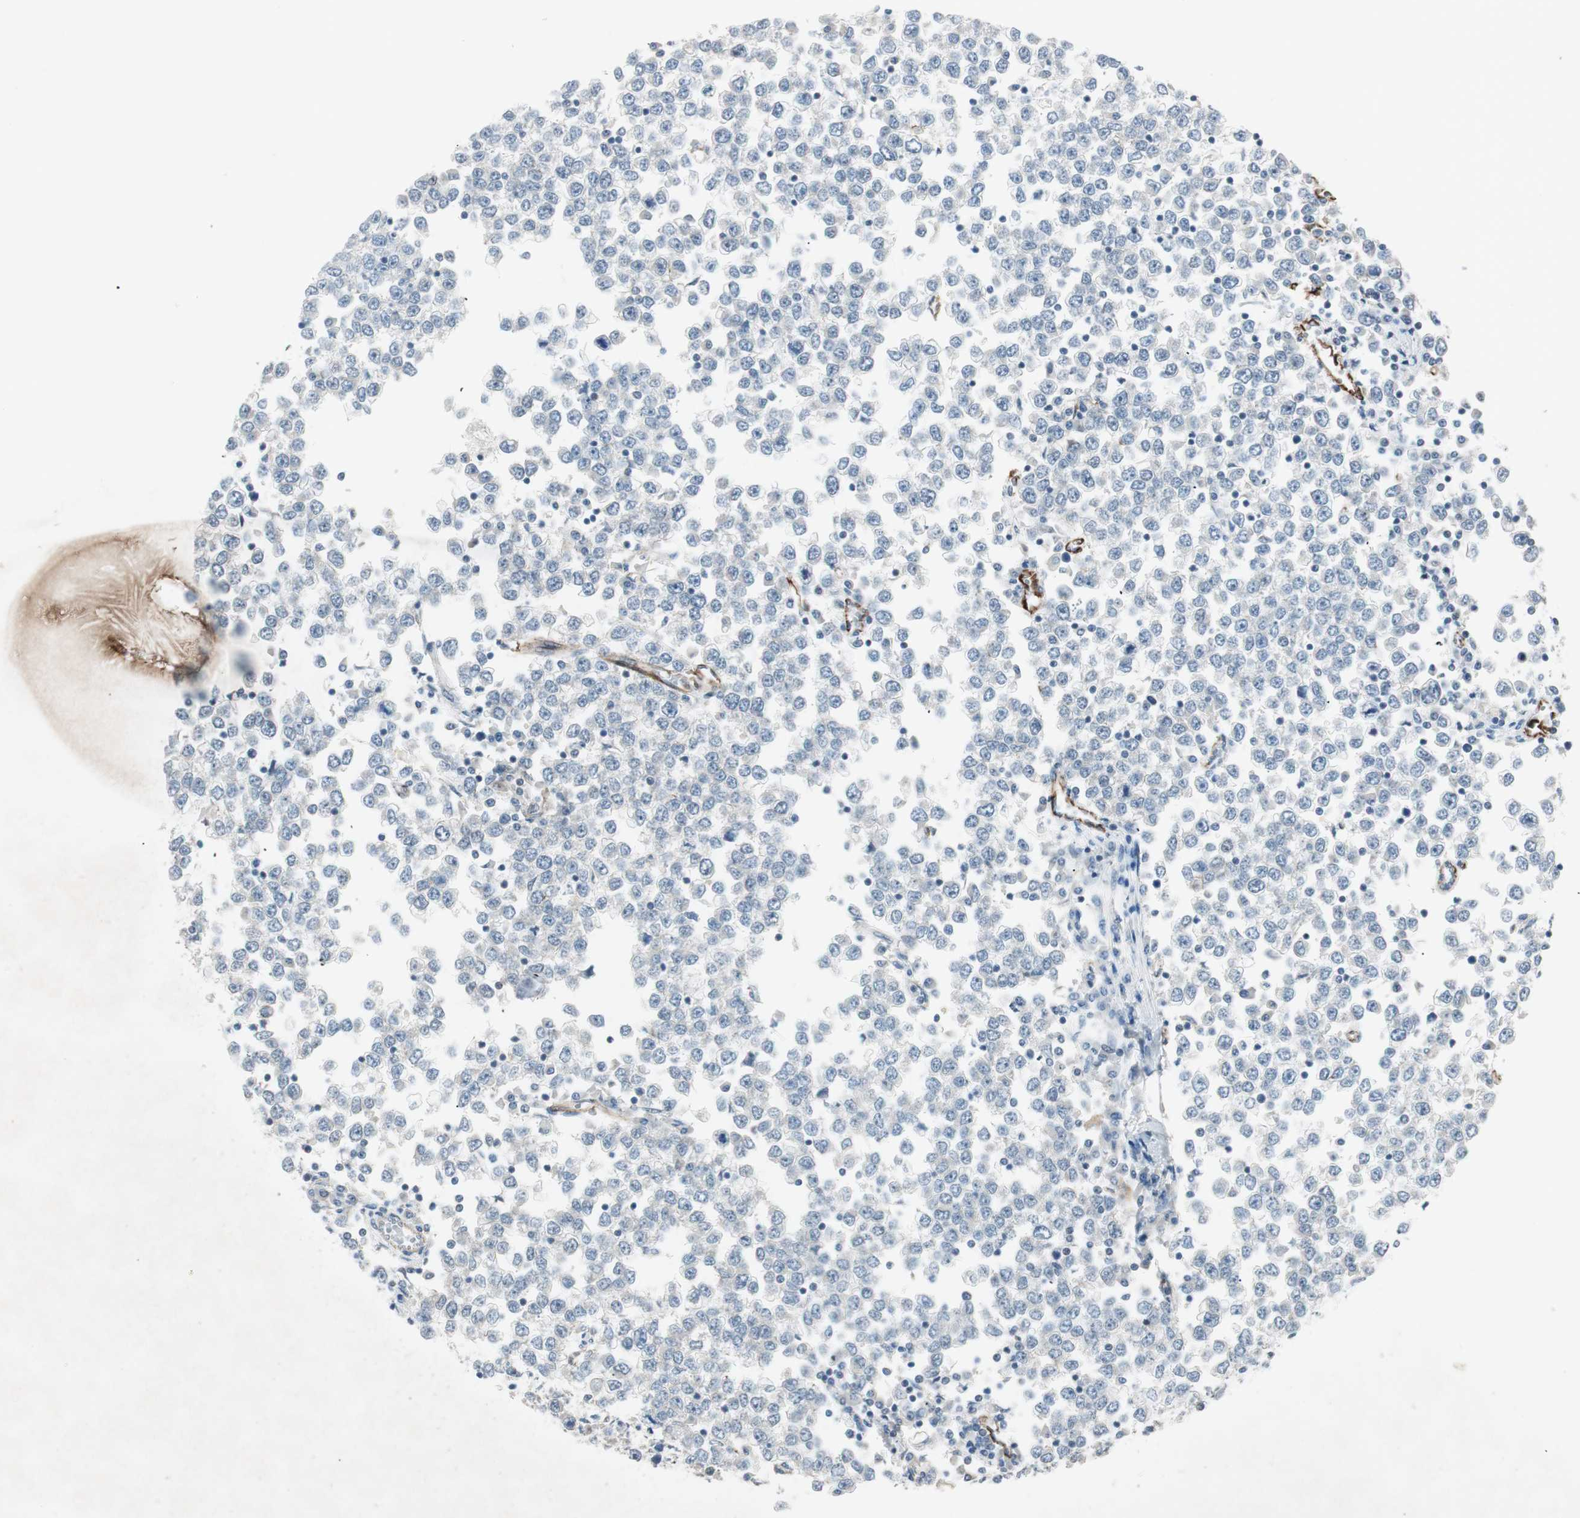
{"staining": {"intensity": "negative", "quantity": "none", "location": "none"}, "tissue": "testis cancer", "cell_type": "Tumor cells", "image_type": "cancer", "snomed": [{"axis": "morphology", "description": "Seminoma, NOS"}, {"axis": "topography", "description": "Testis"}], "caption": "This histopathology image is of testis cancer stained with IHC to label a protein in brown with the nuclei are counter-stained blue. There is no staining in tumor cells.", "gene": "ITGB4", "patient": {"sex": "male", "age": 65}}